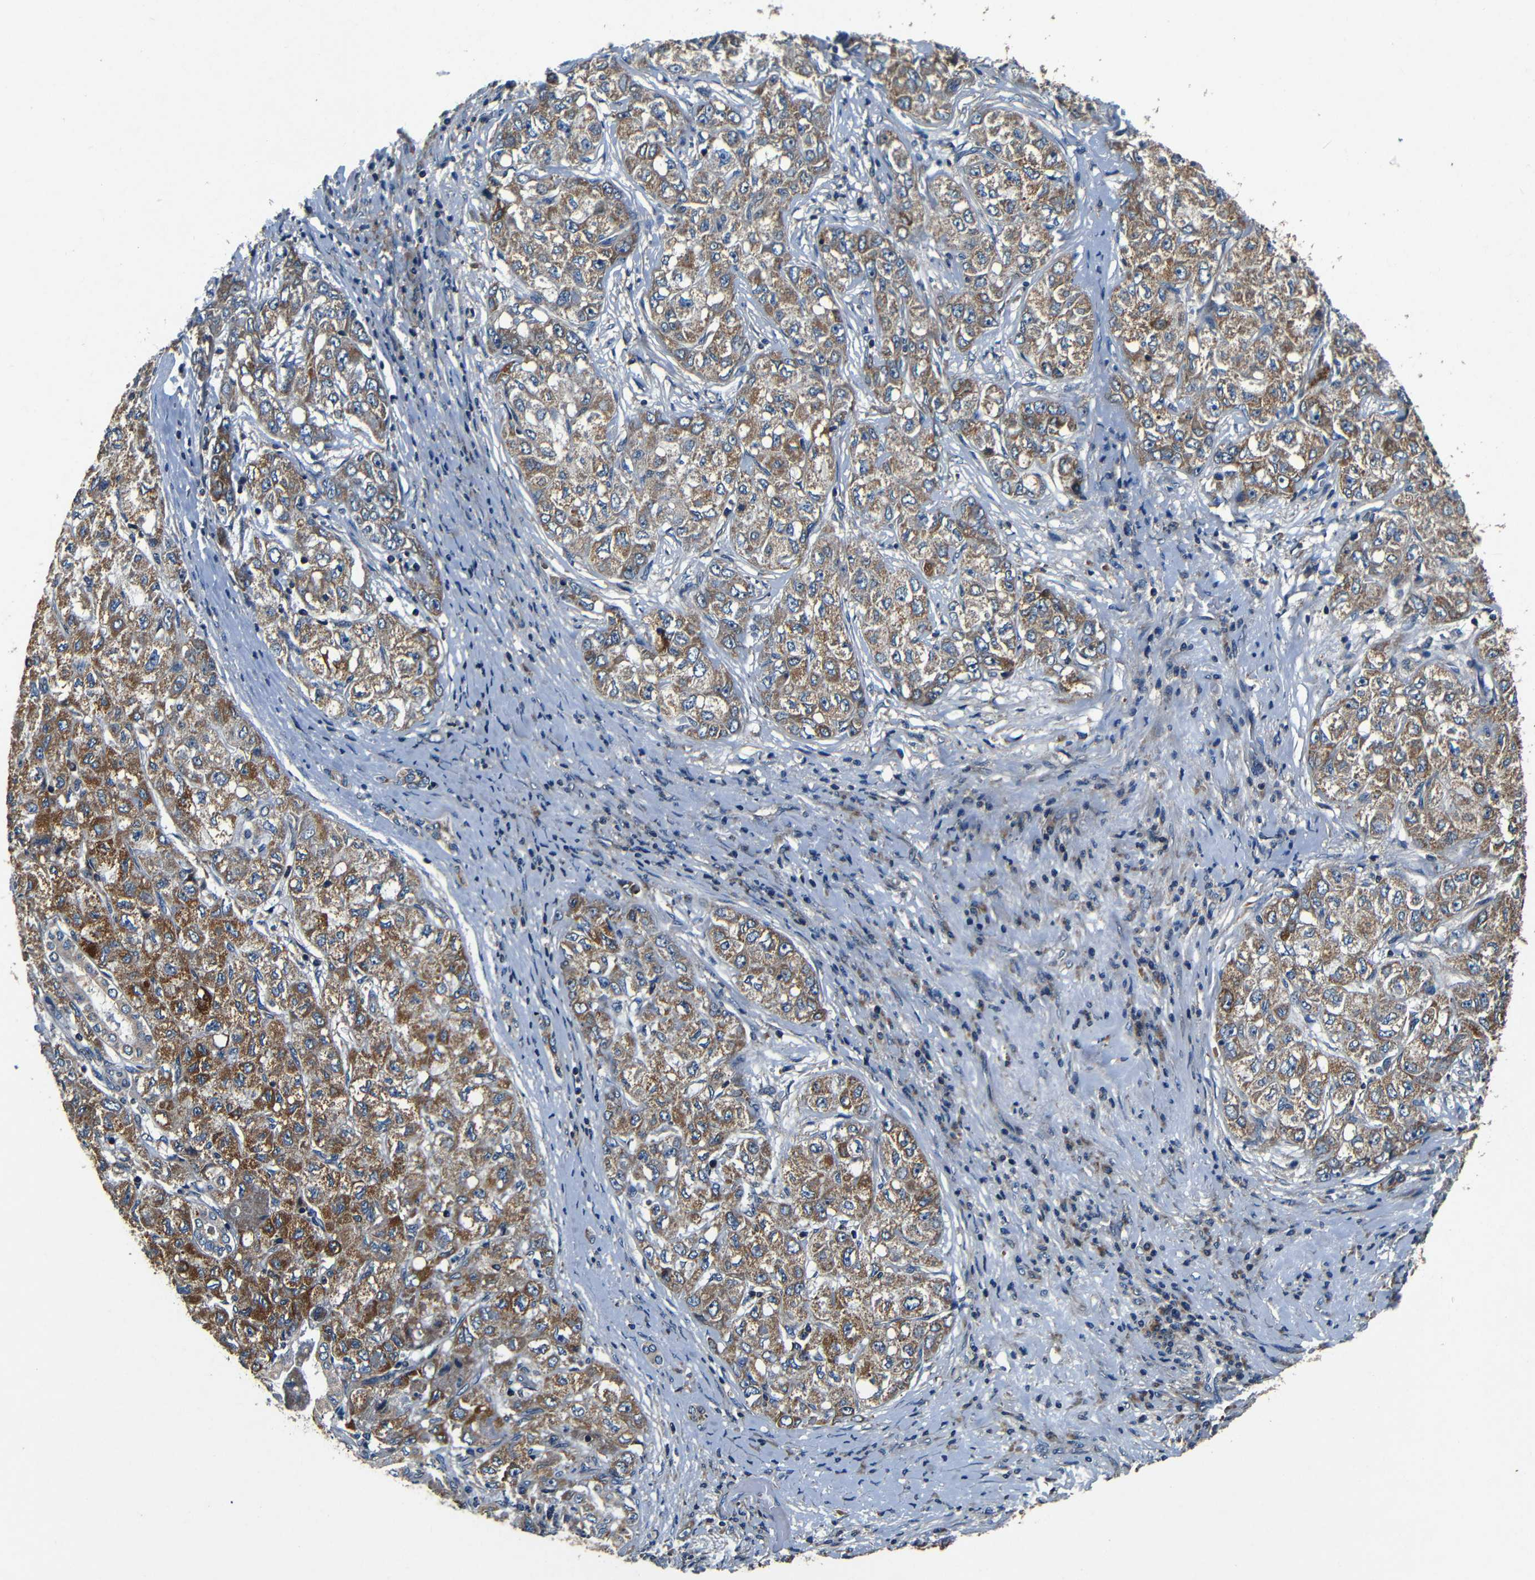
{"staining": {"intensity": "moderate", "quantity": ">75%", "location": "cytoplasmic/membranous"}, "tissue": "liver cancer", "cell_type": "Tumor cells", "image_type": "cancer", "snomed": [{"axis": "morphology", "description": "Carcinoma, Hepatocellular, NOS"}, {"axis": "topography", "description": "Liver"}], "caption": "Immunohistochemistry histopathology image of neoplastic tissue: liver hepatocellular carcinoma stained using immunohistochemistry (IHC) displays medium levels of moderate protein expression localized specifically in the cytoplasmic/membranous of tumor cells, appearing as a cytoplasmic/membranous brown color.", "gene": "MTX1", "patient": {"sex": "male", "age": 80}}